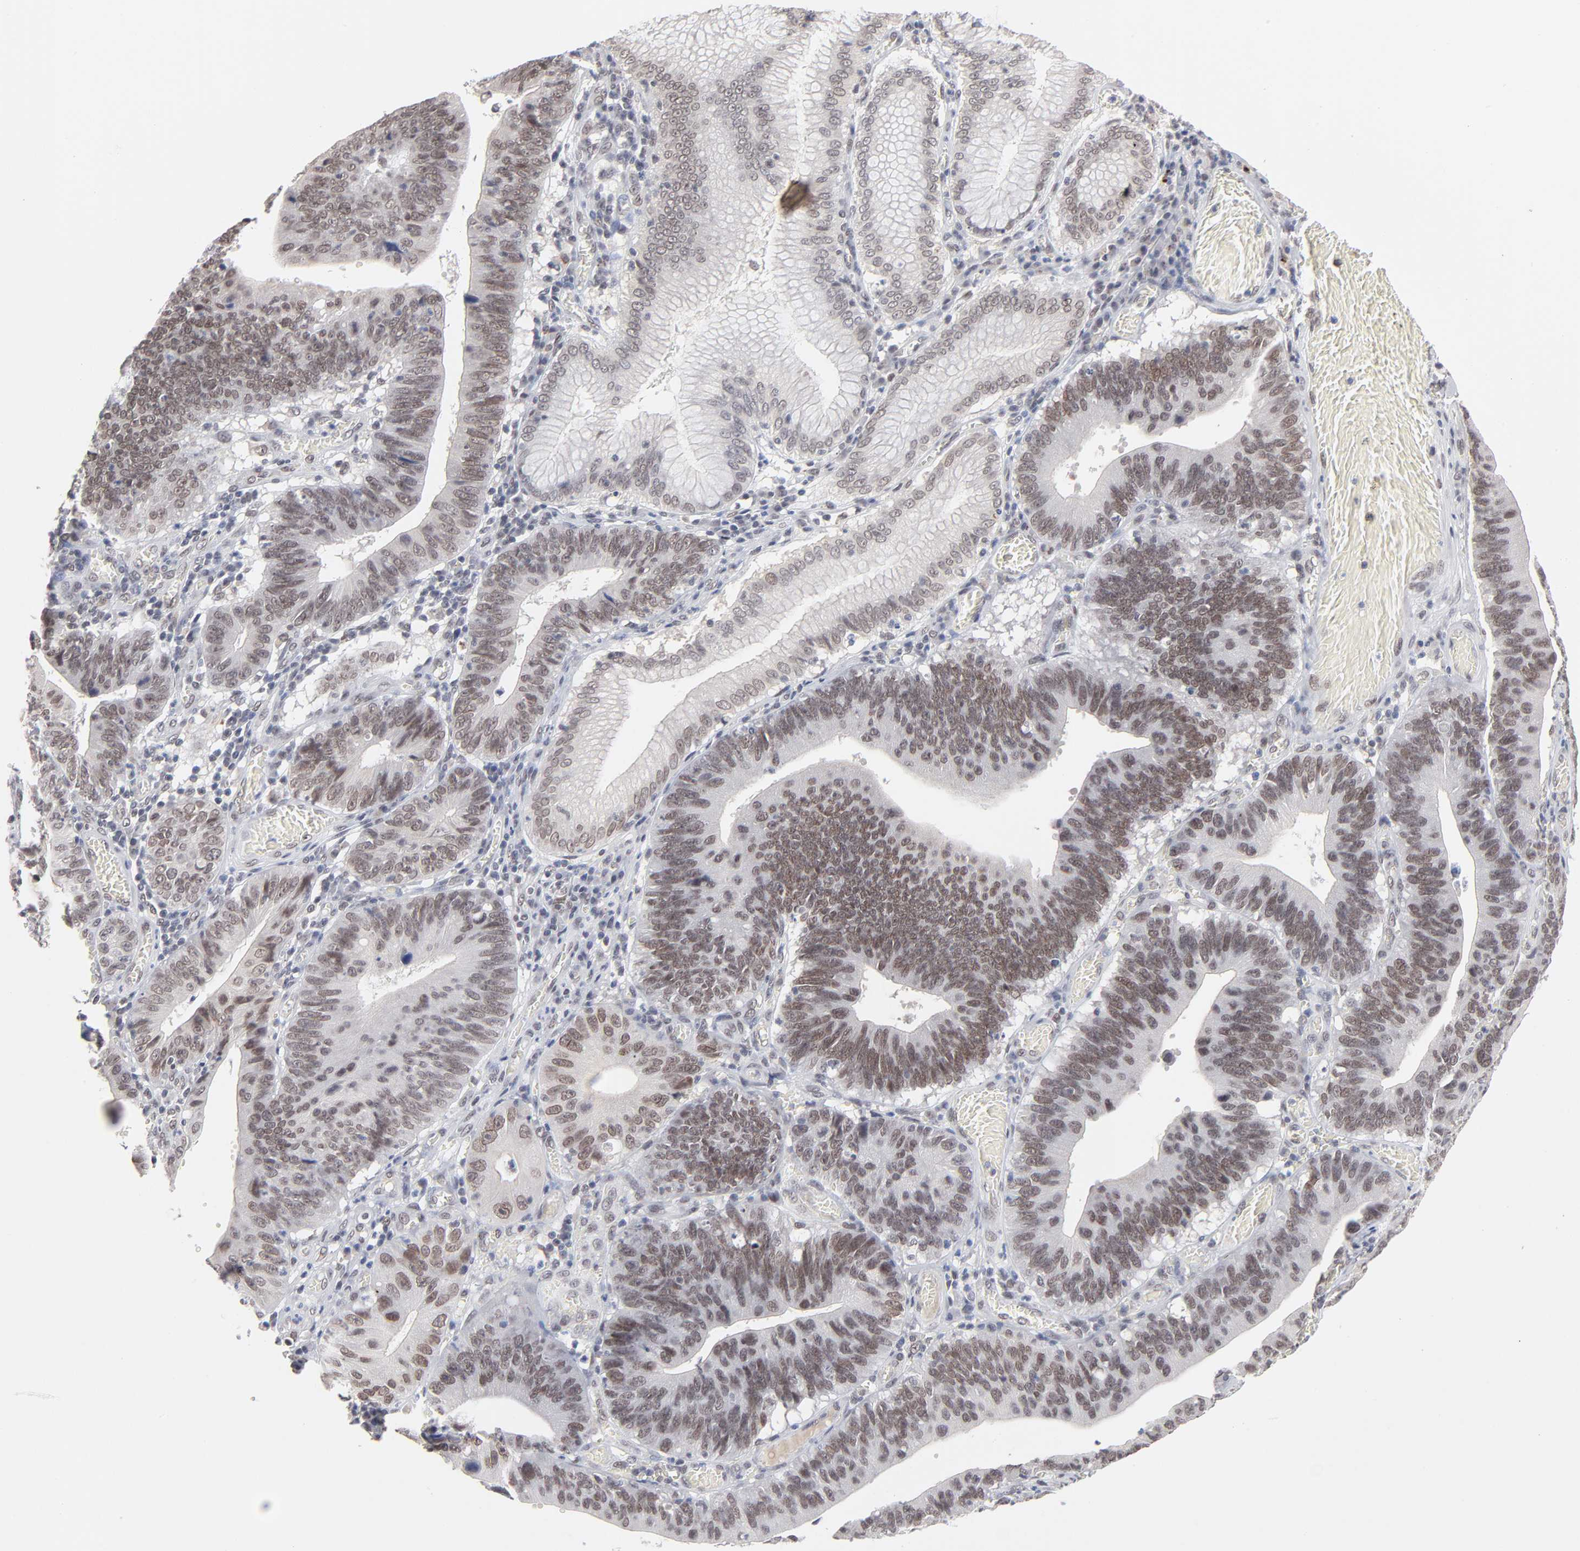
{"staining": {"intensity": "weak", "quantity": ">75%", "location": "nuclear"}, "tissue": "stomach cancer", "cell_type": "Tumor cells", "image_type": "cancer", "snomed": [{"axis": "morphology", "description": "Adenocarcinoma, NOS"}, {"axis": "topography", "description": "Stomach"}, {"axis": "topography", "description": "Gastric cardia"}], "caption": "Stomach cancer (adenocarcinoma) tissue displays weak nuclear staining in about >75% of tumor cells, visualized by immunohistochemistry.", "gene": "MBIP", "patient": {"sex": "male", "age": 59}}